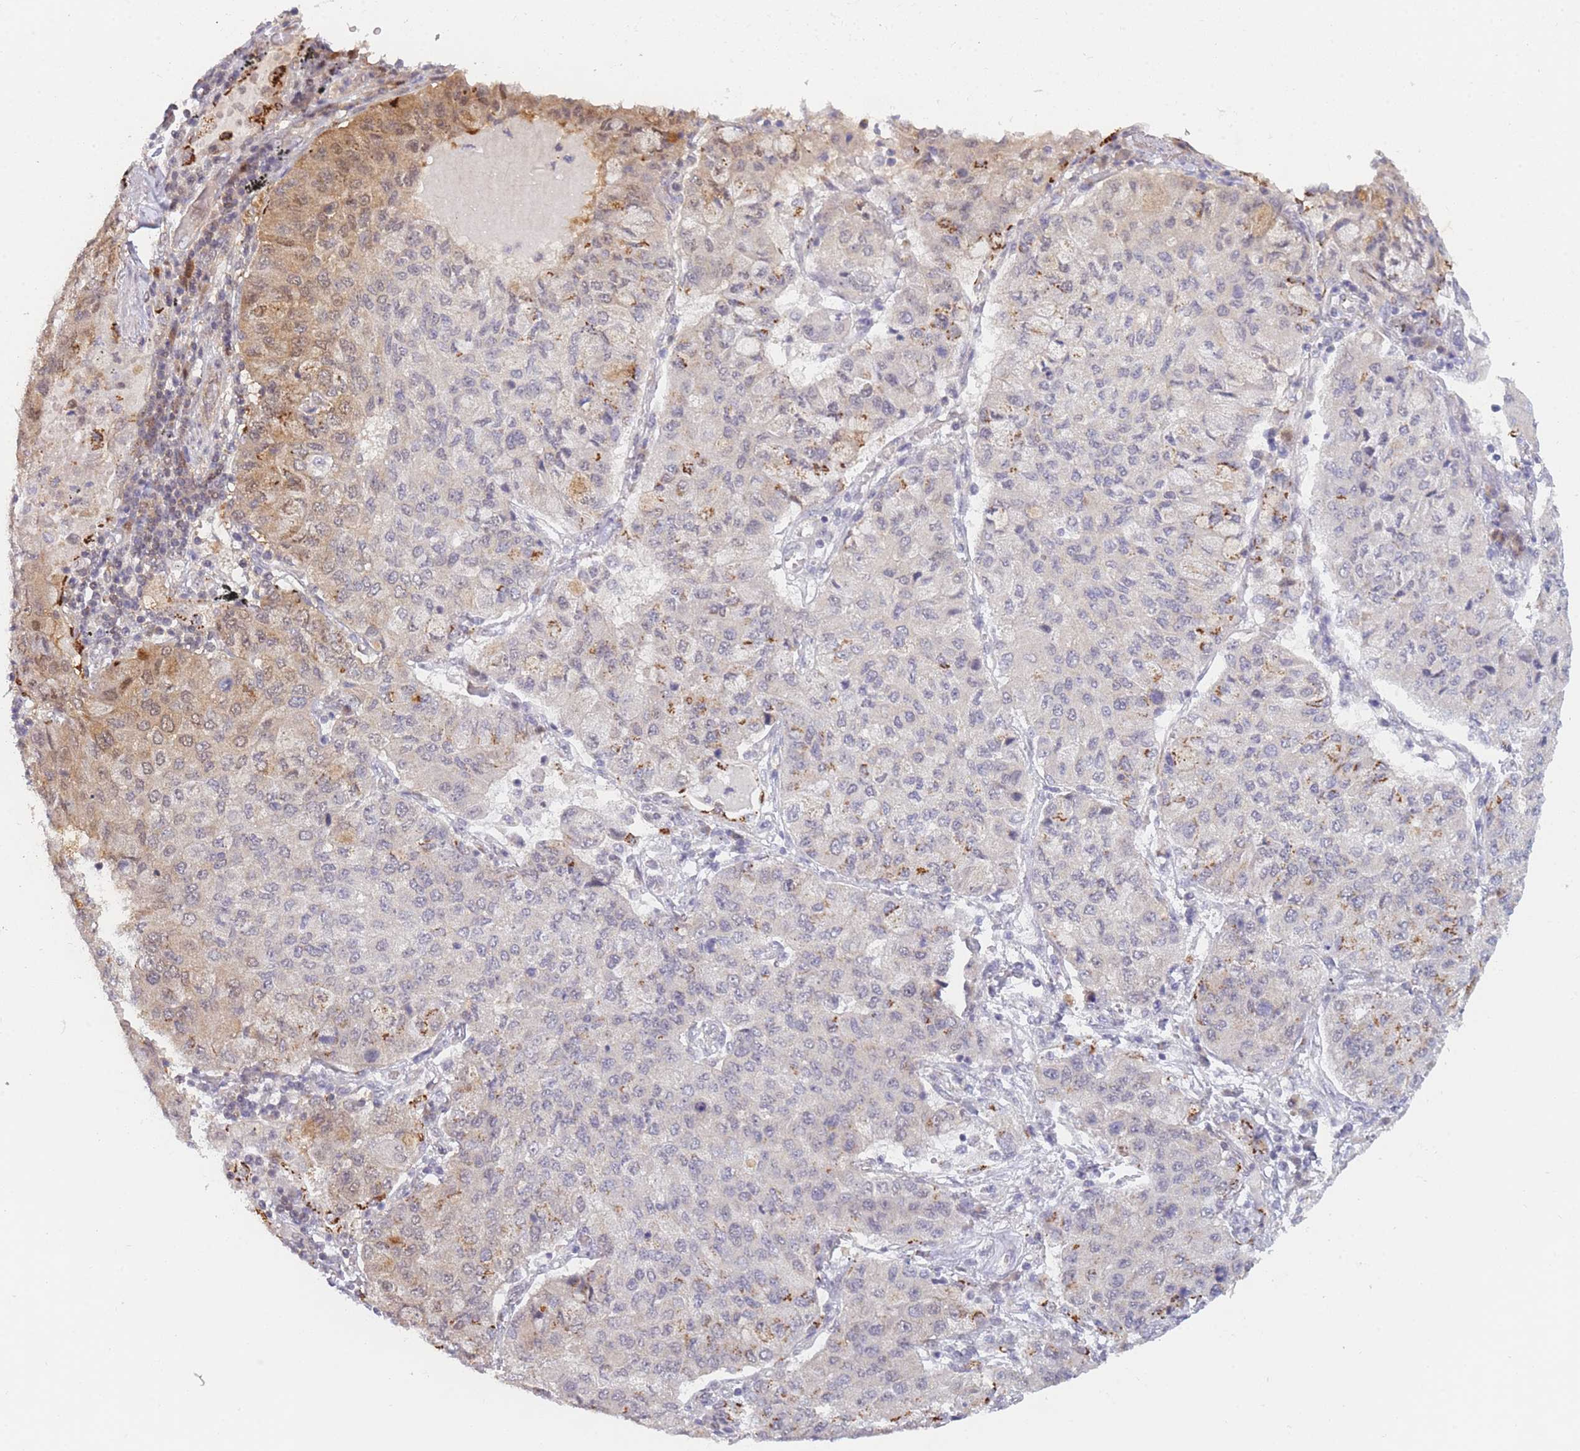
{"staining": {"intensity": "moderate", "quantity": "<25%", "location": "cytoplasmic/membranous"}, "tissue": "lung cancer", "cell_type": "Tumor cells", "image_type": "cancer", "snomed": [{"axis": "morphology", "description": "Squamous cell carcinoma, NOS"}, {"axis": "topography", "description": "Lung"}], "caption": "IHC photomicrograph of human squamous cell carcinoma (lung) stained for a protein (brown), which demonstrates low levels of moderate cytoplasmic/membranous expression in approximately <25% of tumor cells.", "gene": "MRI1", "patient": {"sex": "male", "age": 74}}